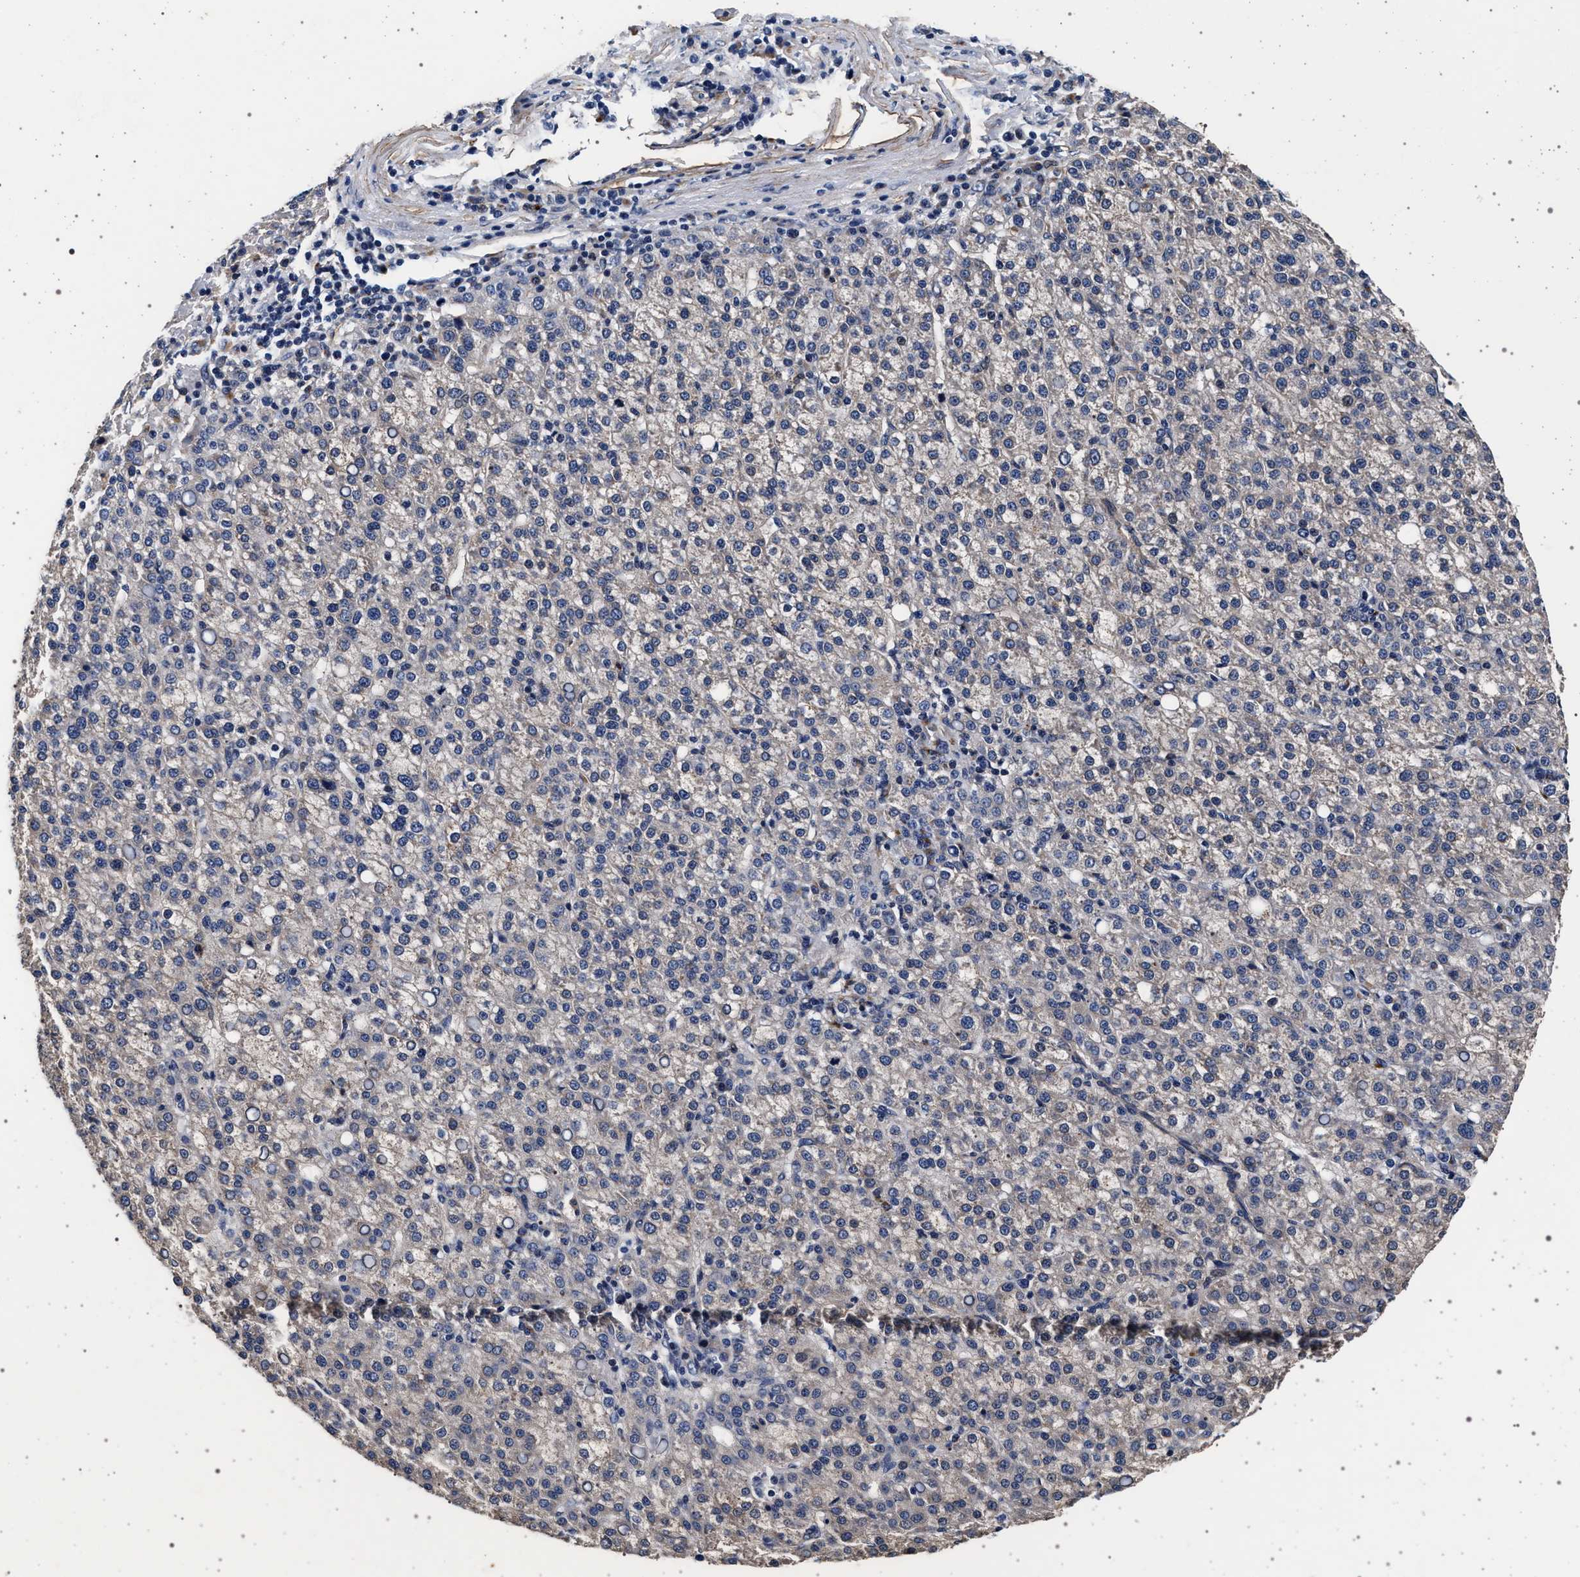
{"staining": {"intensity": "negative", "quantity": "none", "location": "none"}, "tissue": "liver cancer", "cell_type": "Tumor cells", "image_type": "cancer", "snomed": [{"axis": "morphology", "description": "Carcinoma, Hepatocellular, NOS"}, {"axis": "topography", "description": "Liver"}], "caption": "Liver hepatocellular carcinoma was stained to show a protein in brown. There is no significant positivity in tumor cells.", "gene": "KCNK6", "patient": {"sex": "female", "age": 58}}